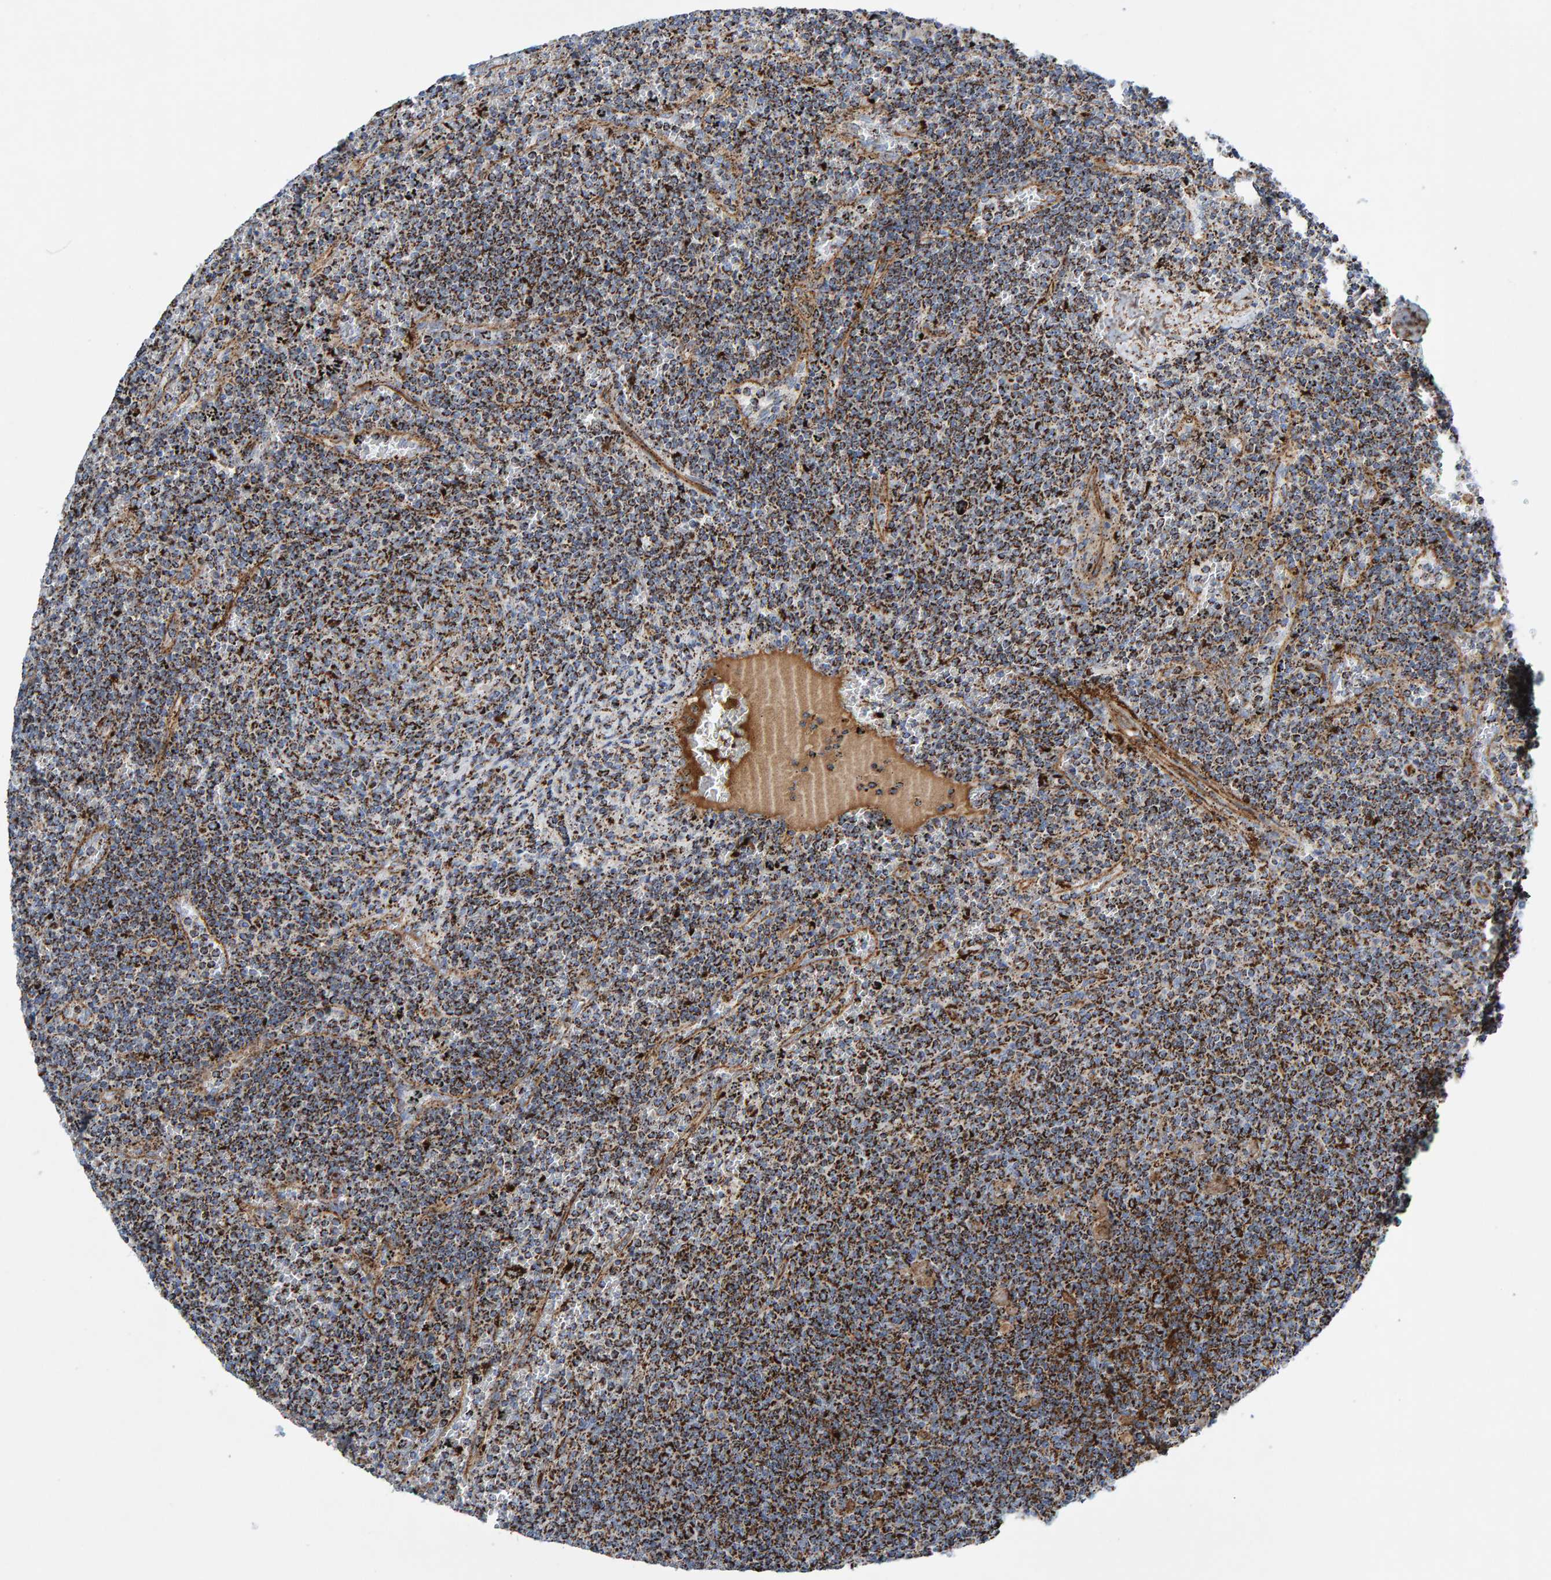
{"staining": {"intensity": "strong", "quantity": ">75%", "location": "cytoplasmic/membranous"}, "tissue": "lymphoma", "cell_type": "Tumor cells", "image_type": "cancer", "snomed": [{"axis": "morphology", "description": "Malignant lymphoma, non-Hodgkin's type, Low grade"}, {"axis": "topography", "description": "Spleen"}], "caption": "This is a micrograph of immunohistochemistry (IHC) staining of lymphoma, which shows strong expression in the cytoplasmic/membranous of tumor cells.", "gene": "GGTA1", "patient": {"sex": "female", "age": 50}}